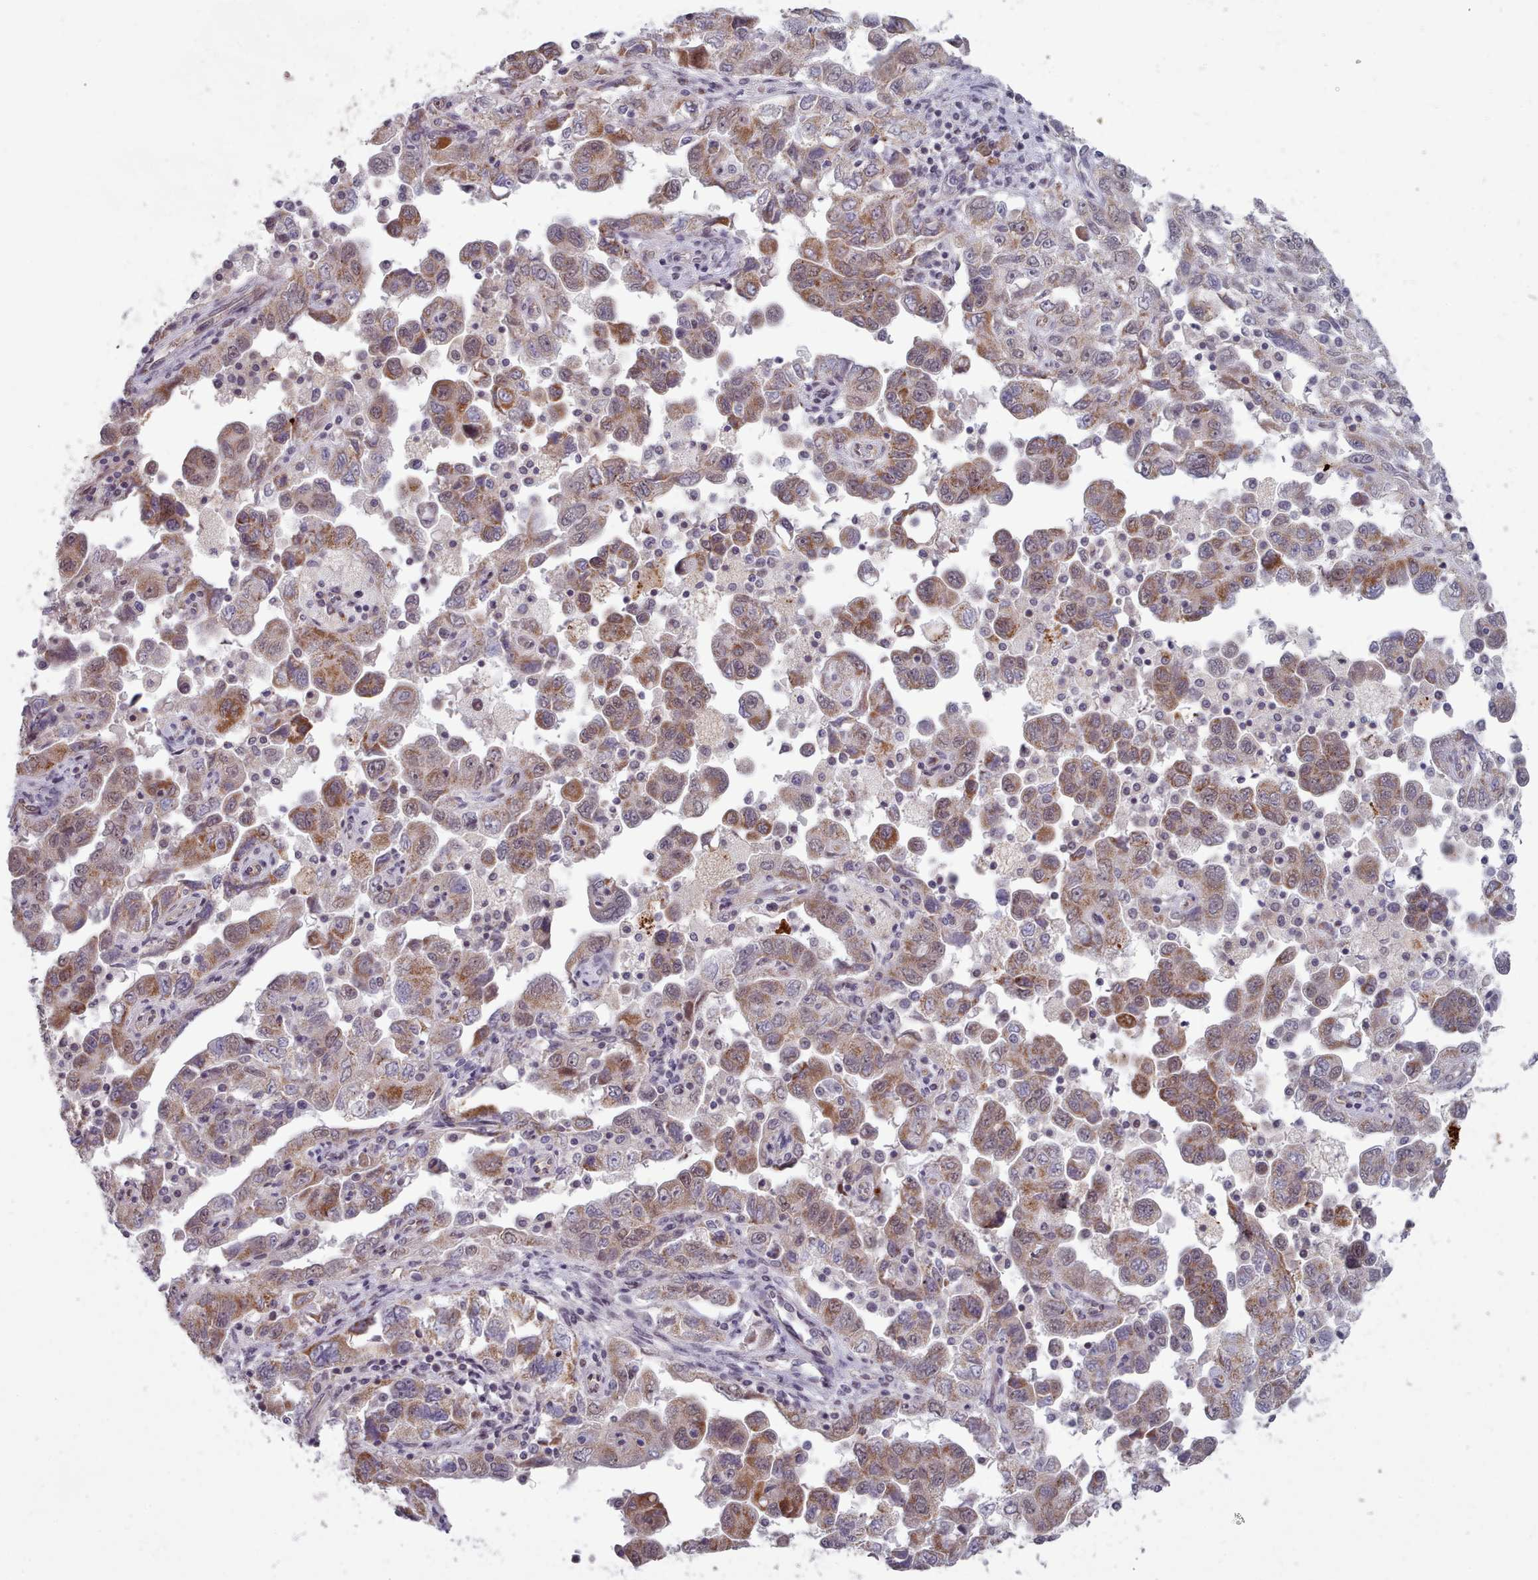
{"staining": {"intensity": "moderate", "quantity": ">75%", "location": "cytoplasmic/membranous,nuclear"}, "tissue": "ovarian cancer", "cell_type": "Tumor cells", "image_type": "cancer", "snomed": [{"axis": "morphology", "description": "Carcinoma, NOS"}, {"axis": "morphology", "description": "Cystadenocarcinoma, serous, NOS"}, {"axis": "topography", "description": "Ovary"}], "caption": "Ovarian cancer tissue demonstrates moderate cytoplasmic/membranous and nuclear staining in approximately >75% of tumor cells", "gene": "TRARG1", "patient": {"sex": "female", "age": 69}}